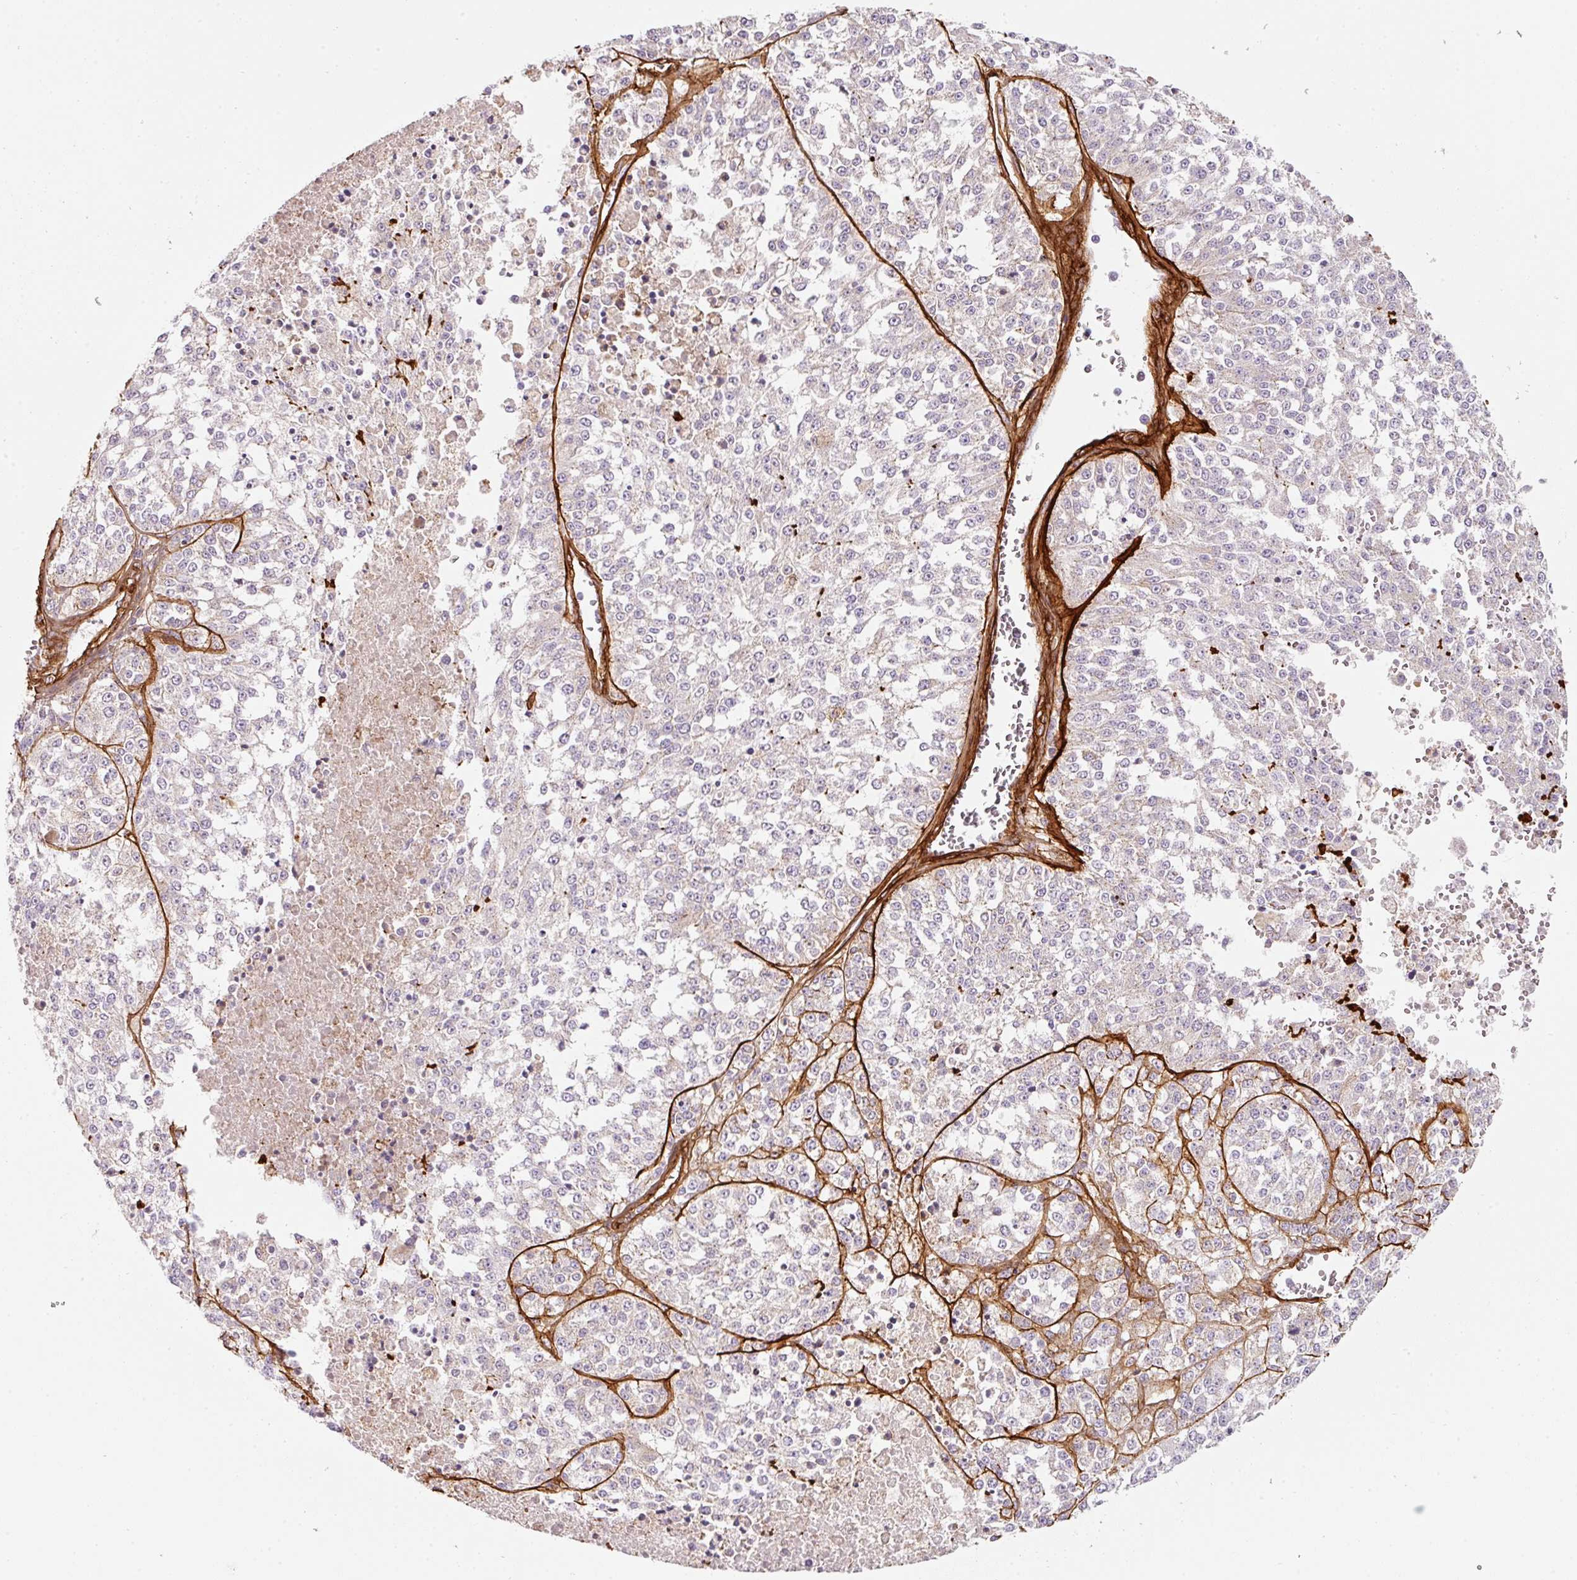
{"staining": {"intensity": "weak", "quantity": "<25%", "location": "cytoplasmic/membranous"}, "tissue": "melanoma", "cell_type": "Tumor cells", "image_type": "cancer", "snomed": [{"axis": "morphology", "description": "Malignant melanoma, NOS"}, {"axis": "topography", "description": "Skin"}], "caption": "This histopathology image is of malignant melanoma stained with immunohistochemistry to label a protein in brown with the nuclei are counter-stained blue. There is no expression in tumor cells. The staining was performed using DAB (3,3'-diaminobenzidine) to visualize the protein expression in brown, while the nuclei were stained in blue with hematoxylin (Magnification: 20x).", "gene": "LOXL4", "patient": {"sex": "female", "age": 64}}